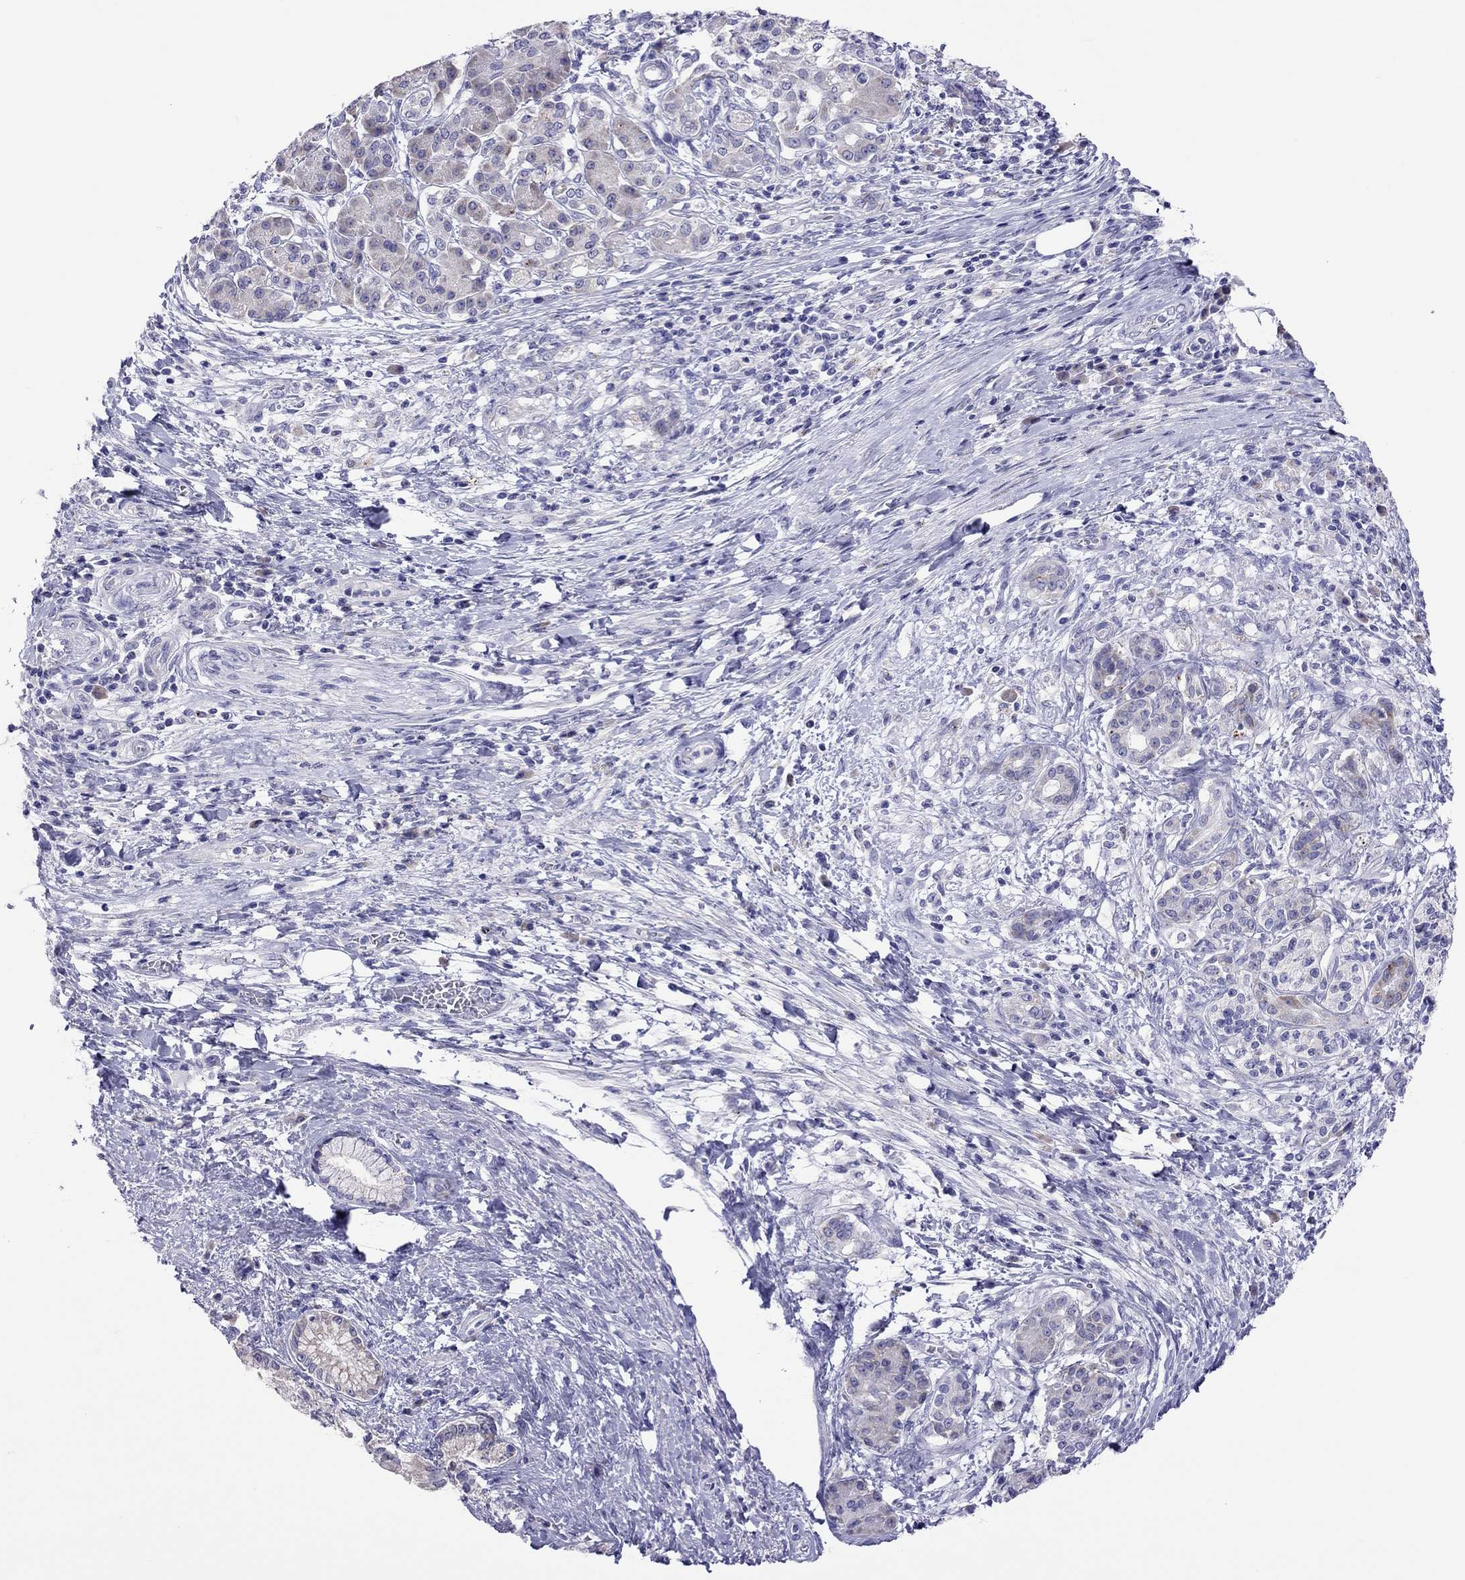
{"staining": {"intensity": "negative", "quantity": "none", "location": "none"}, "tissue": "pancreatic cancer", "cell_type": "Tumor cells", "image_type": "cancer", "snomed": [{"axis": "morphology", "description": "Adenocarcinoma, NOS"}, {"axis": "topography", "description": "Pancreas"}], "caption": "Pancreatic cancer (adenocarcinoma) was stained to show a protein in brown. There is no significant expression in tumor cells.", "gene": "COL9A1", "patient": {"sex": "female", "age": 73}}